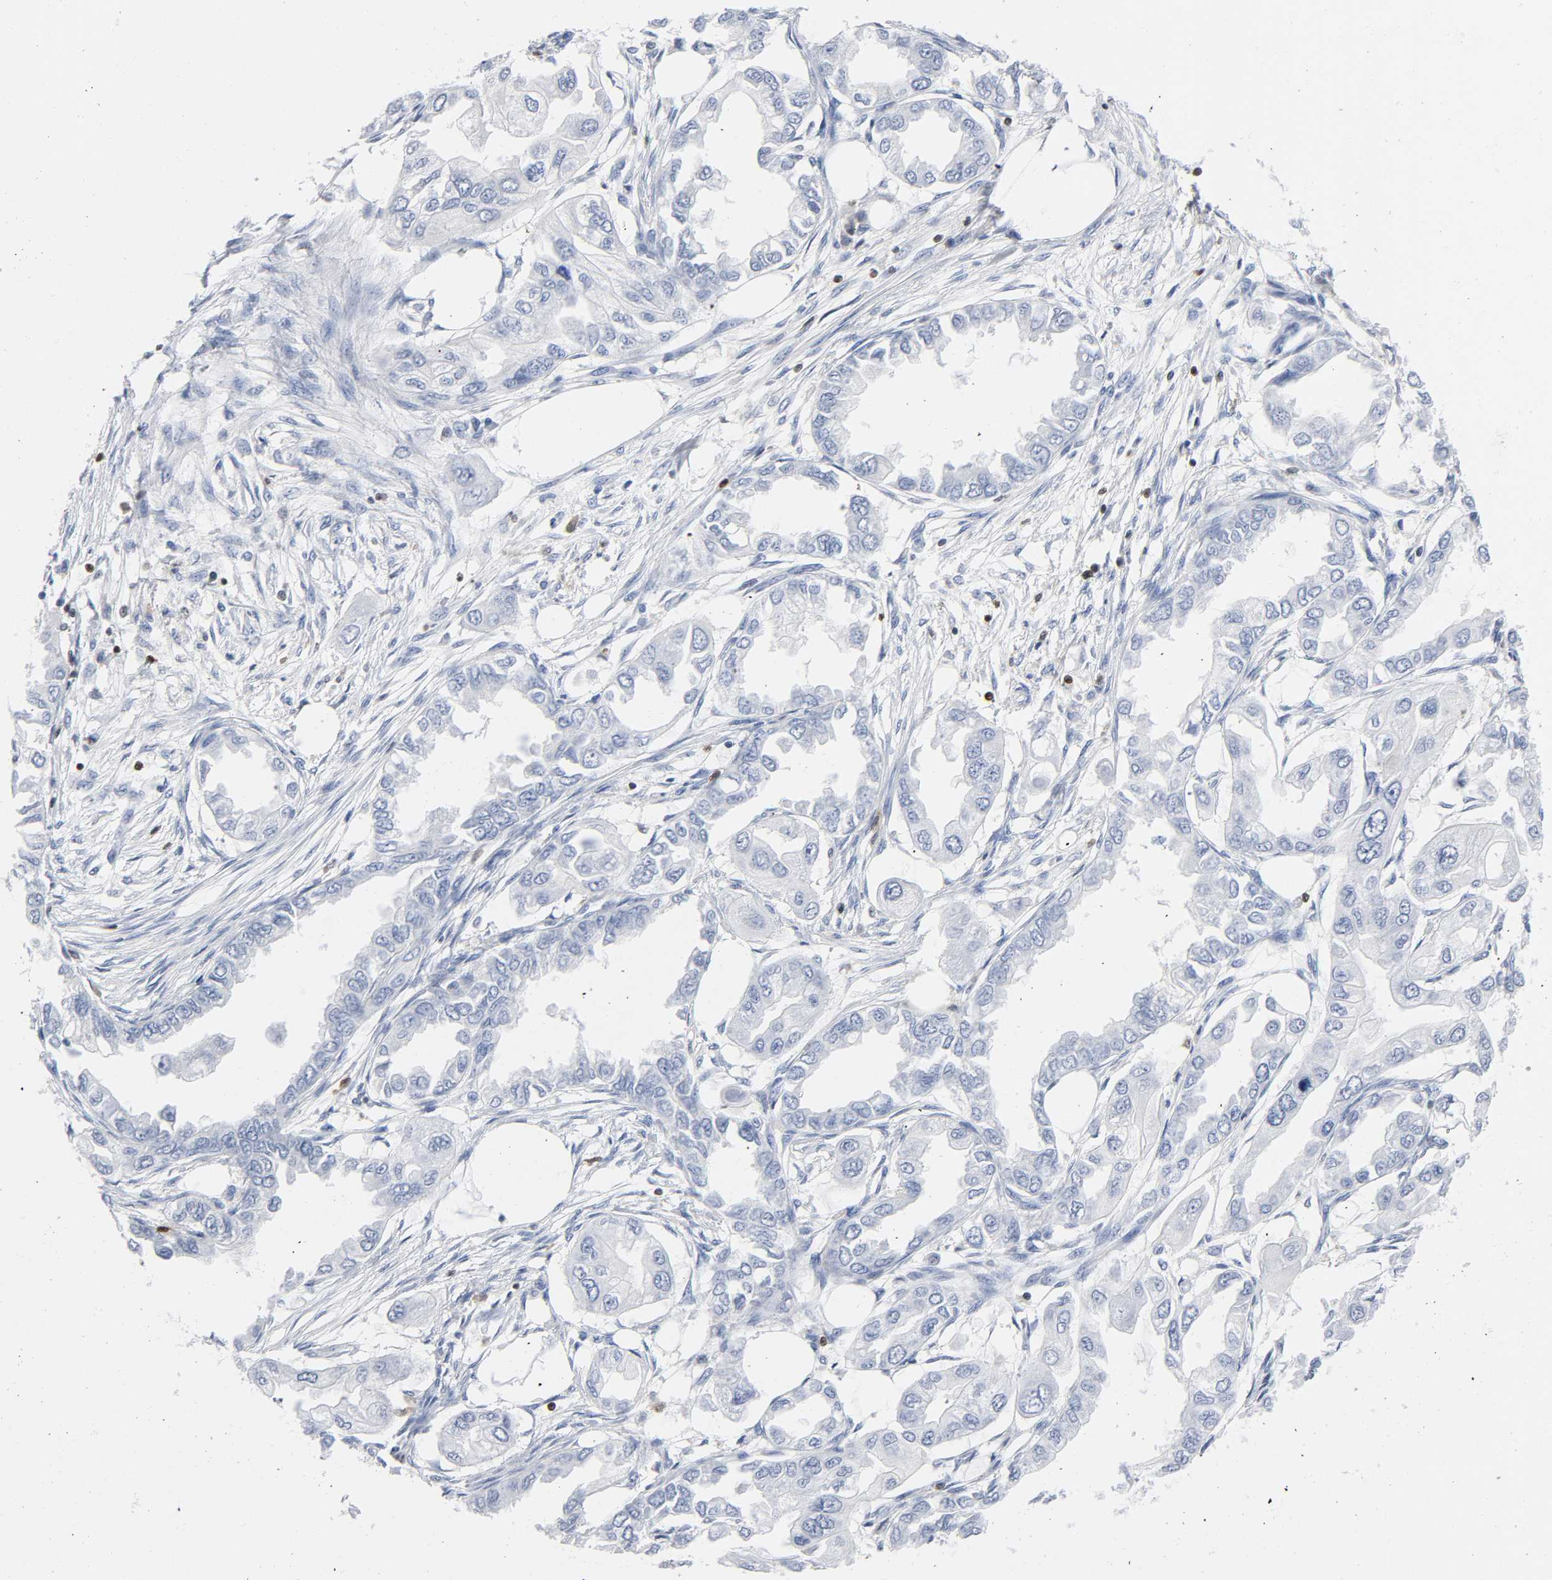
{"staining": {"intensity": "negative", "quantity": "none", "location": "none"}, "tissue": "endometrial cancer", "cell_type": "Tumor cells", "image_type": "cancer", "snomed": [{"axis": "morphology", "description": "Adenocarcinoma, NOS"}, {"axis": "topography", "description": "Endometrium"}], "caption": "The immunohistochemistry micrograph has no significant staining in tumor cells of endometrial cancer (adenocarcinoma) tissue.", "gene": "DOK2", "patient": {"sex": "female", "age": 67}}